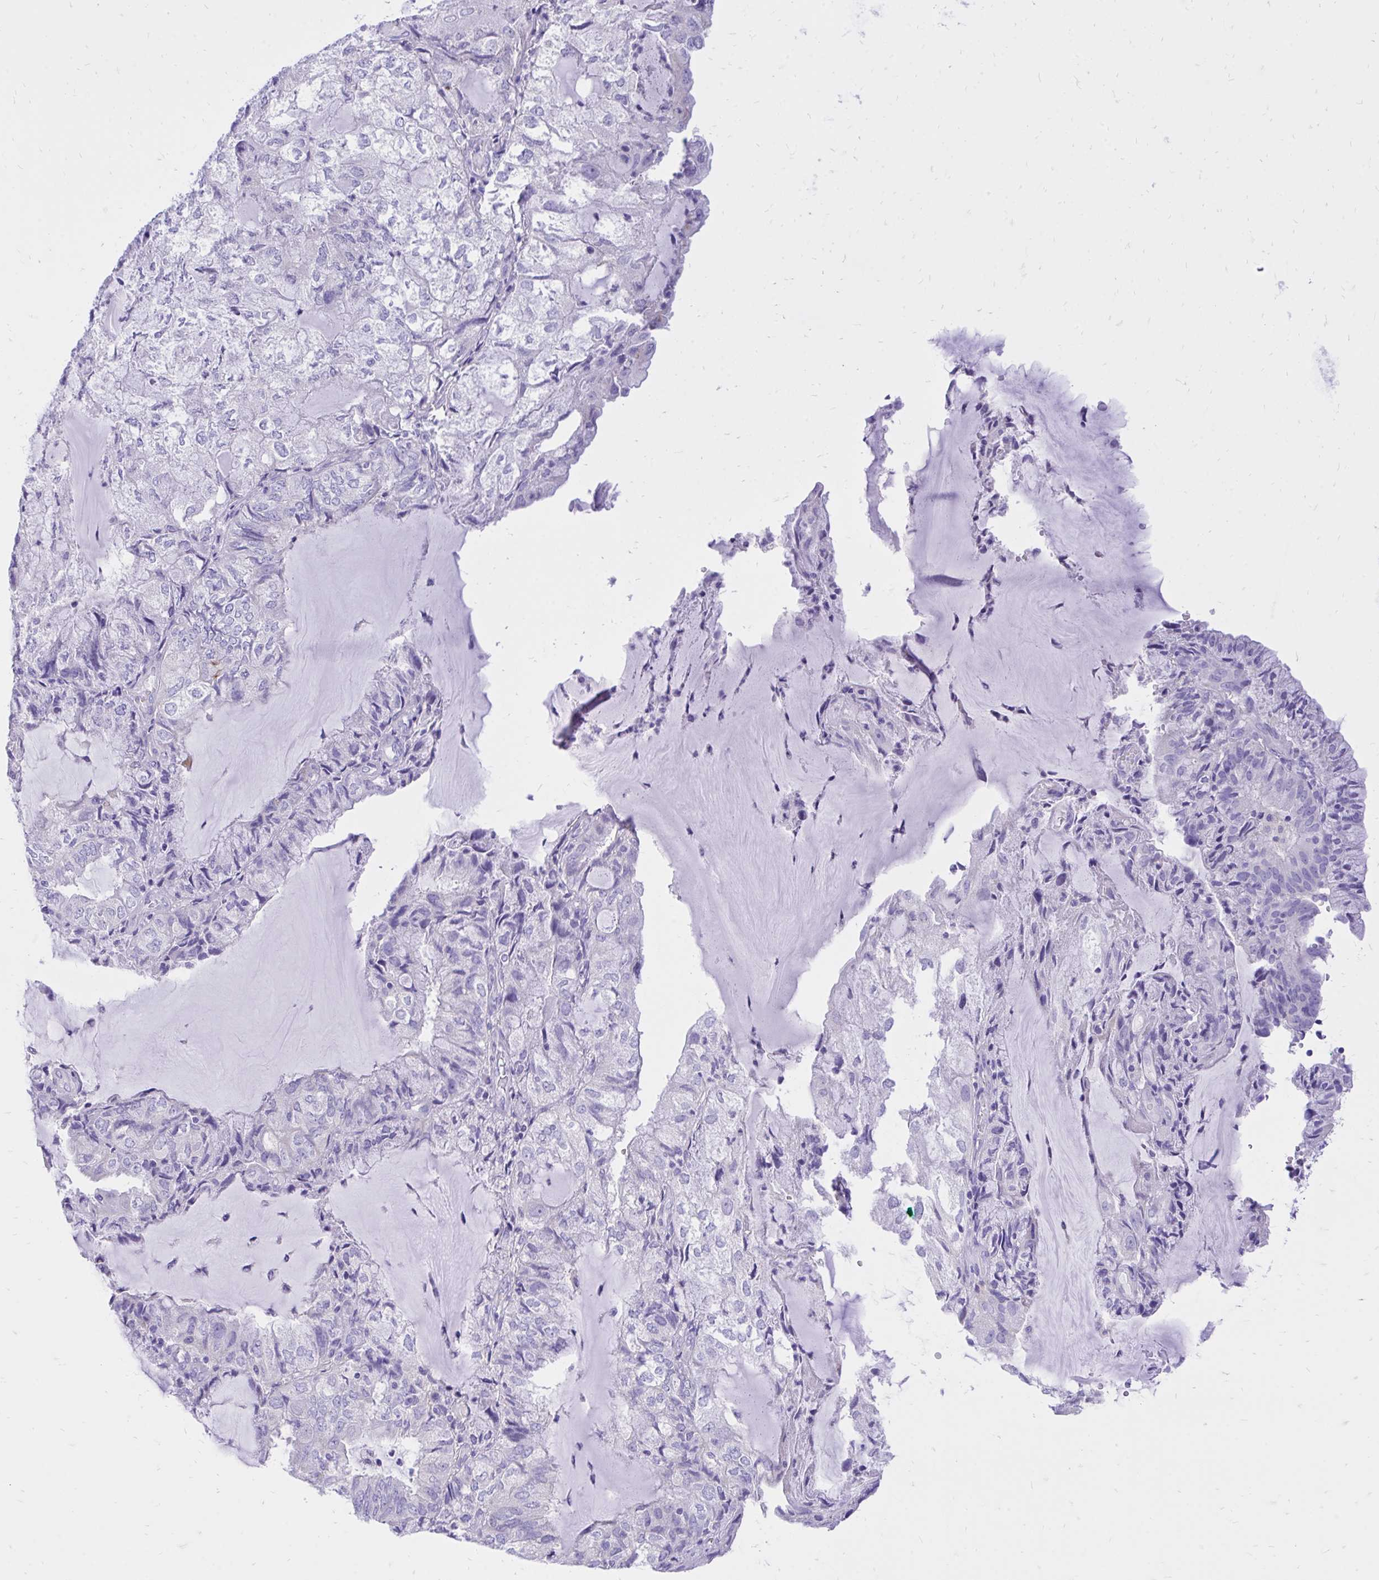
{"staining": {"intensity": "negative", "quantity": "none", "location": "none"}, "tissue": "endometrial cancer", "cell_type": "Tumor cells", "image_type": "cancer", "snomed": [{"axis": "morphology", "description": "Adenocarcinoma, NOS"}, {"axis": "topography", "description": "Endometrium"}], "caption": "Immunohistochemistry micrograph of human endometrial cancer stained for a protein (brown), which displays no positivity in tumor cells.", "gene": "MON1A", "patient": {"sex": "female", "age": 81}}